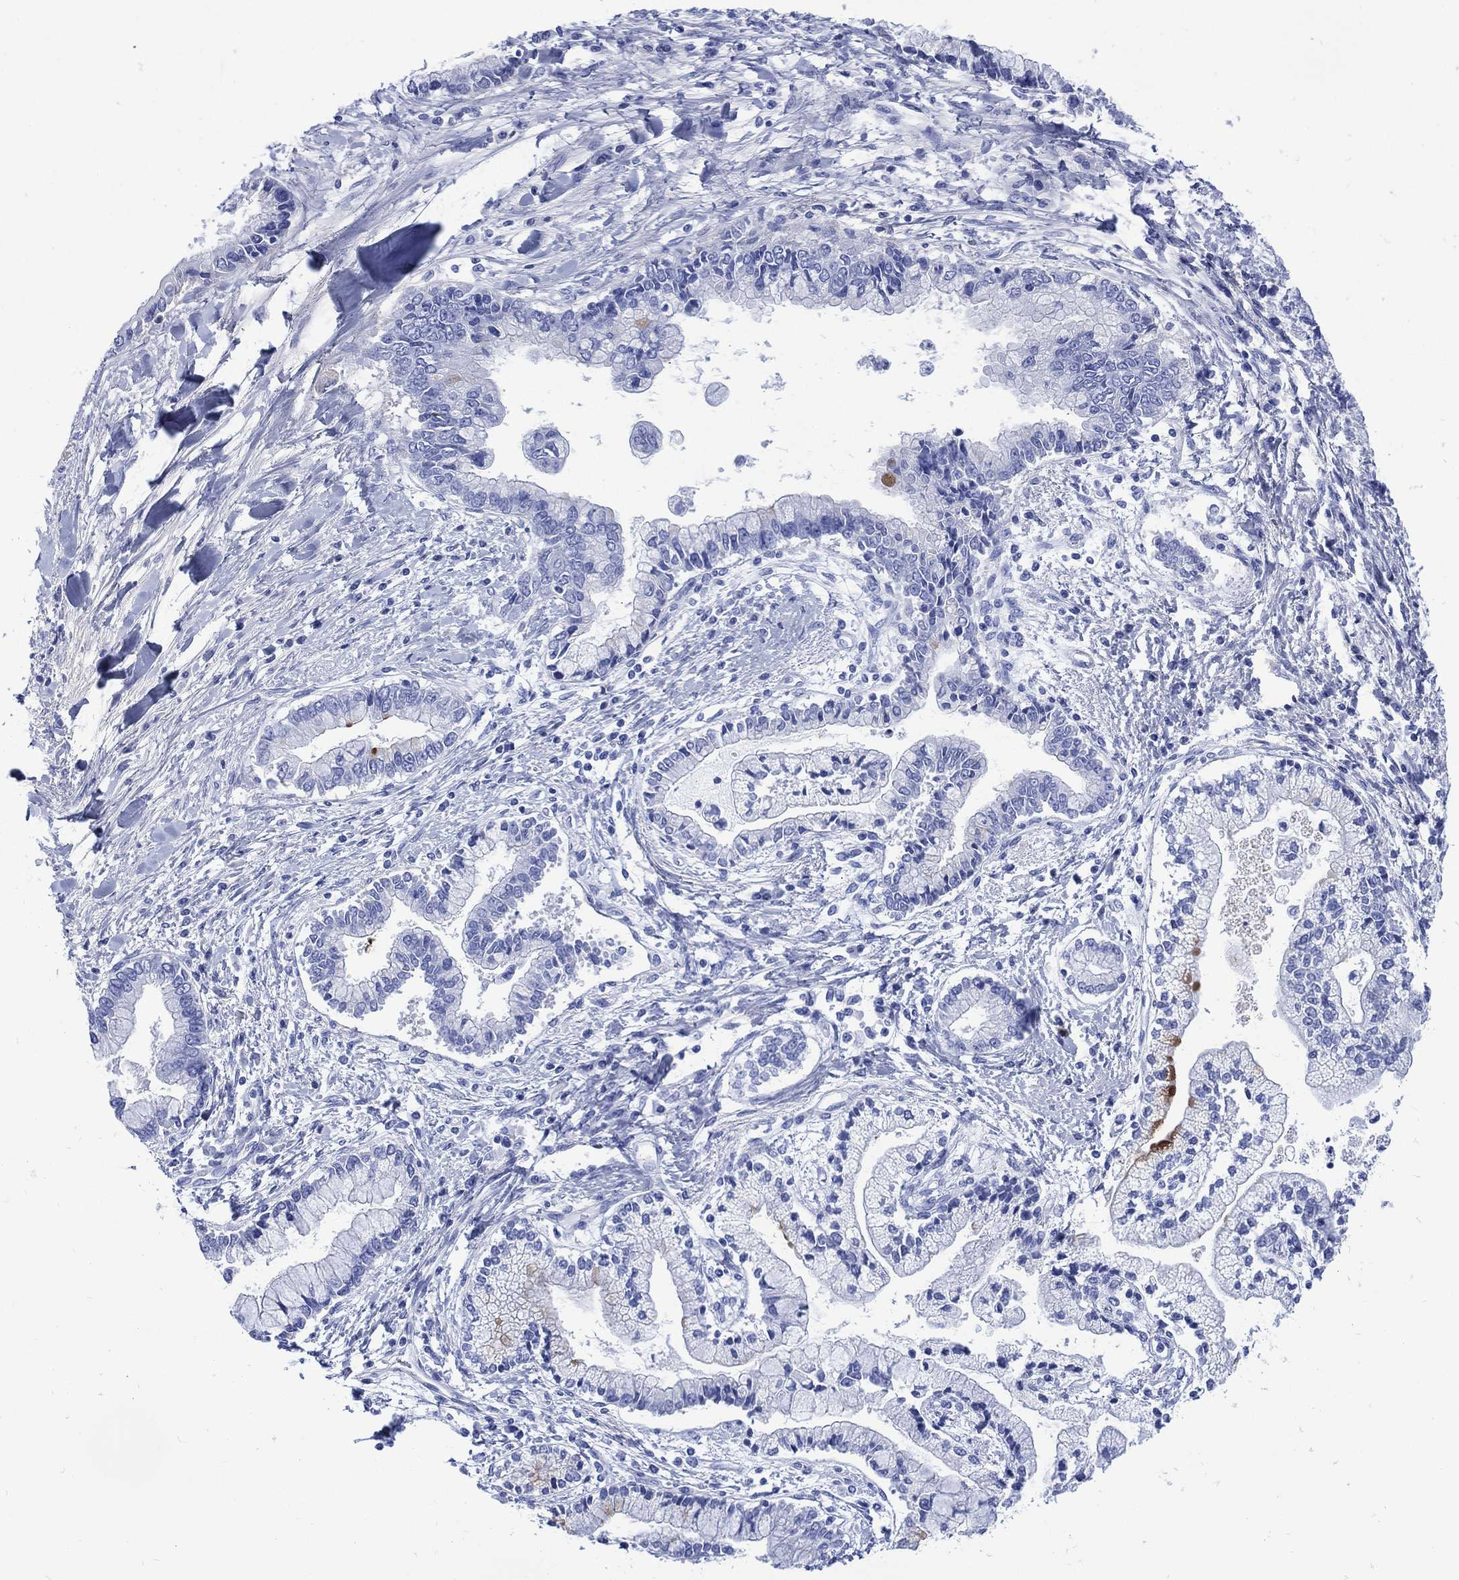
{"staining": {"intensity": "negative", "quantity": "none", "location": "none"}, "tissue": "liver cancer", "cell_type": "Tumor cells", "image_type": "cancer", "snomed": [{"axis": "morphology", "description": "Cholangiocarcinoma"}, {"axis": "topography", "description": "Liver"}], "caption": "Liver cancer (cholangiocarcinoma) stained for a protein using IHC shows no positivity tumor cells.", "gene": "SHCBP1L", "patient": {"sex": "male", "age": 50}}